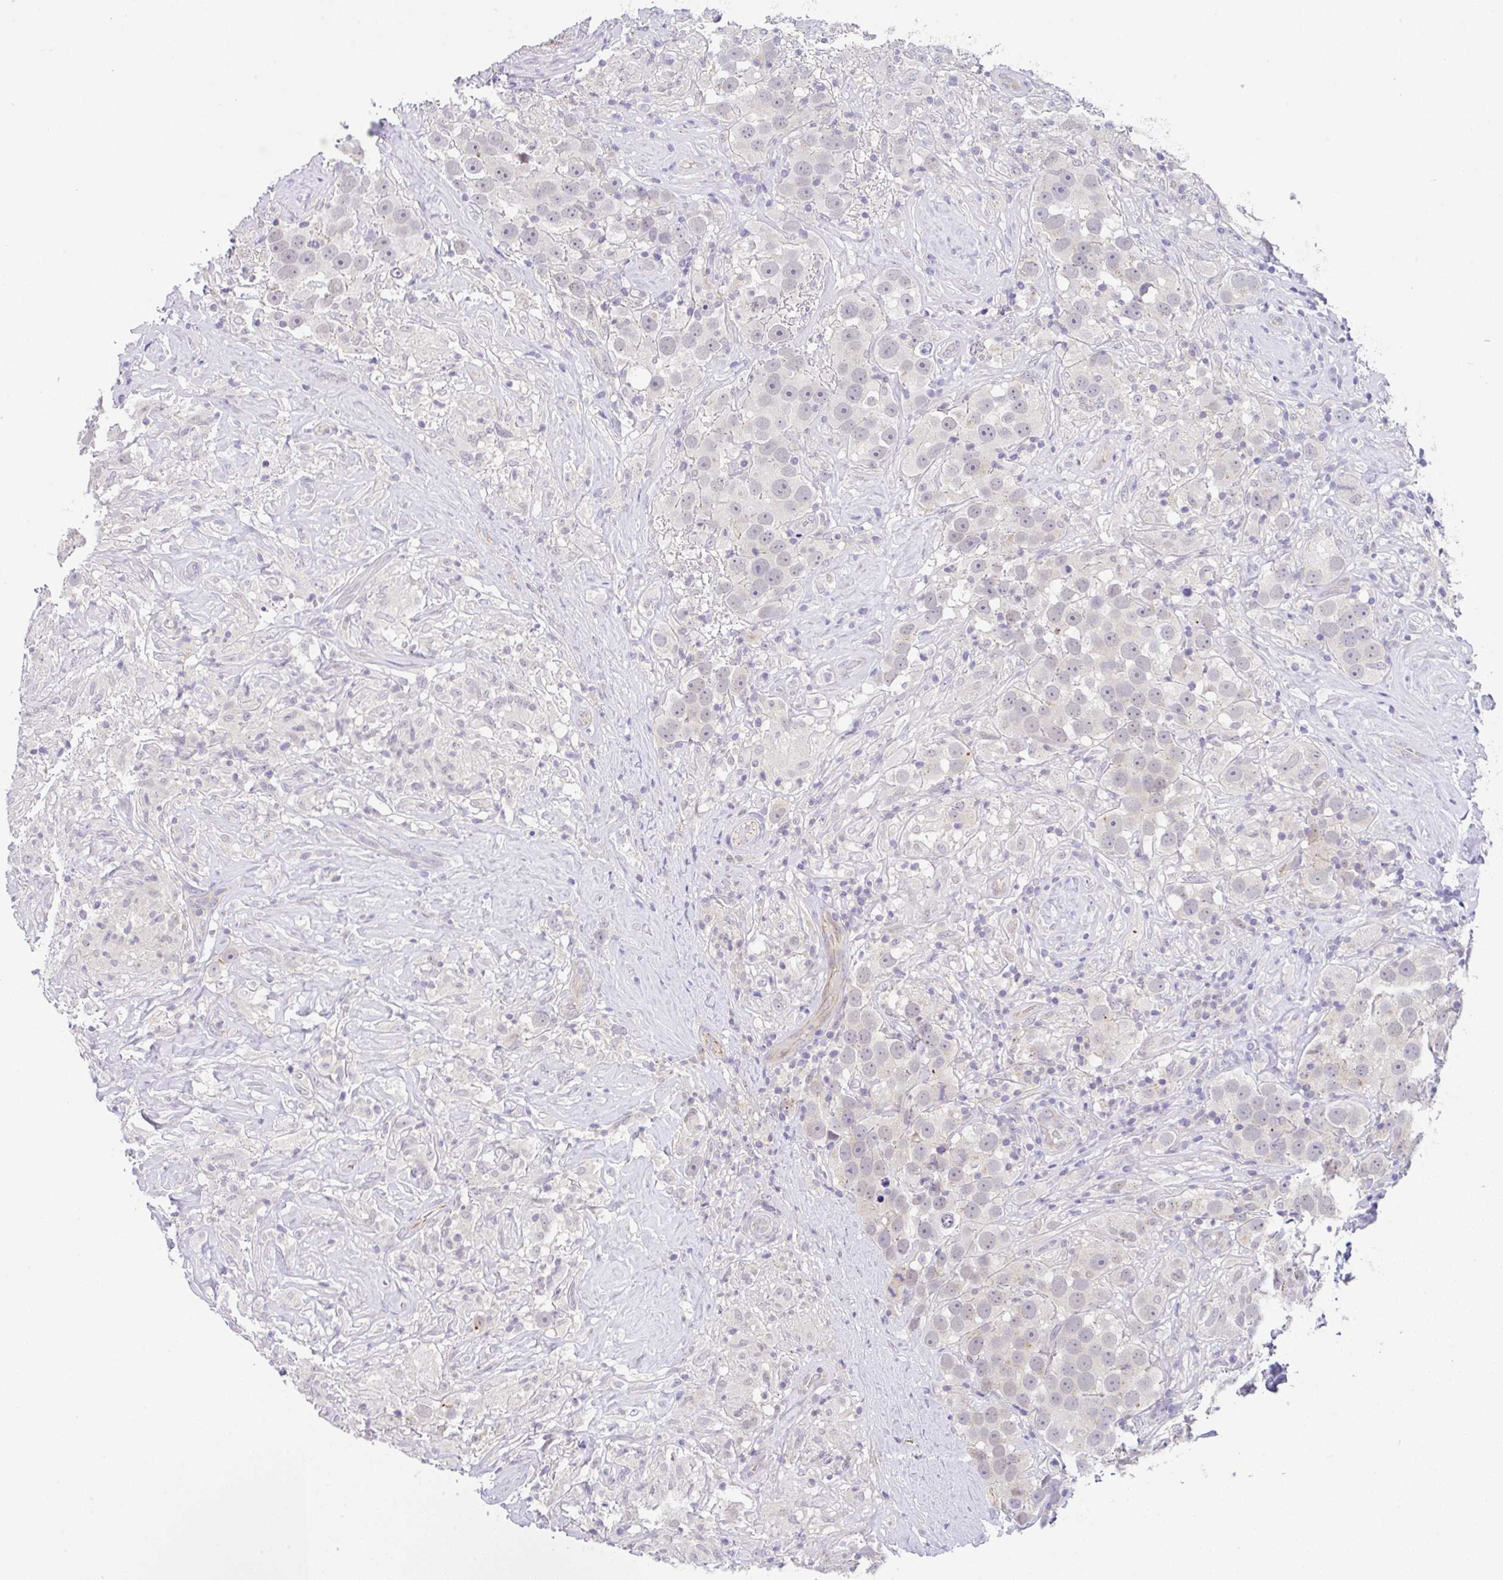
{"staining": {"intensity": "negative", "quantity": "none", "location": "none"}, "tissue": "testis cancer", "cell_type": "Tumor cells", "image_type": "cancer", "snomed": [{"axis": "morphology", "description": "Seminoma, NOS"}, {"axis": "topography", "description": "Testis"}], "caption": "High power microscopy histopathology image of an immunohistochemistry histopathology image of testis cancer (seminoma), revealing no significant expression in tumor cells.", "gene": "CGNL1", "patient": {"sex": "male", "age": 49}}